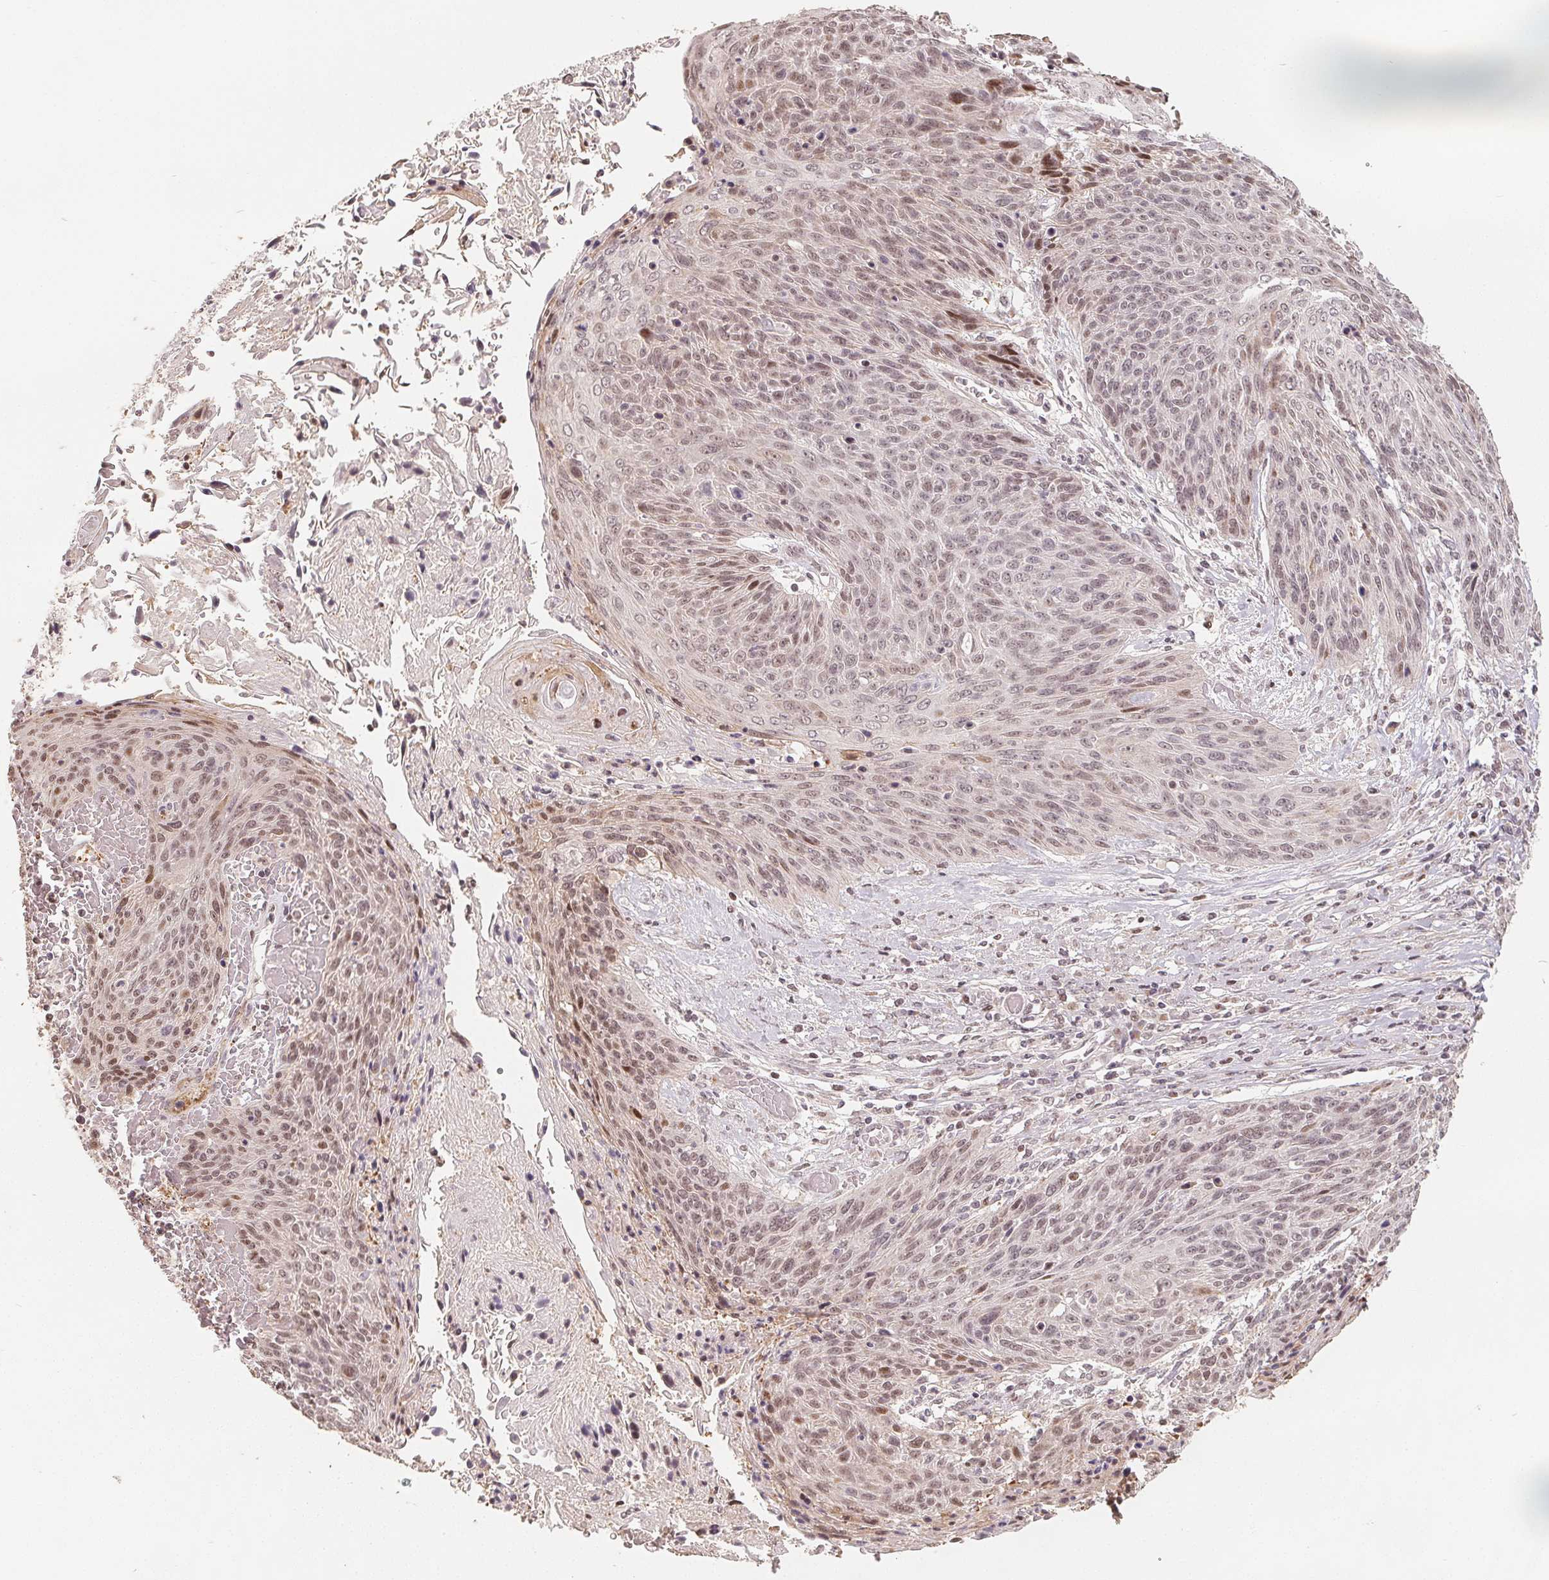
{"staining": {"intensity": "weak", "quantity": "25%-75%", "location": "nuclear"}, "tissue": "cervical cancer", "cell_type": "Tumor cells", "image_type": "cancer", "snomed": [{"axis": "morphology", "description": "Squamous cell carcinoma, NOS"}, {"axis": "topography", "description": "Cervix"}], "caption": "Cervical squamous cell carcinoma stained with DAB (3,3'-diaminobenzidine) immunohistochemistry (IHC) displays low levels of weak nuclear expression in about 25%-75% of tumor cells.", "gene": "CCDC138", "patient": {"sex": "female", "age": 45}}